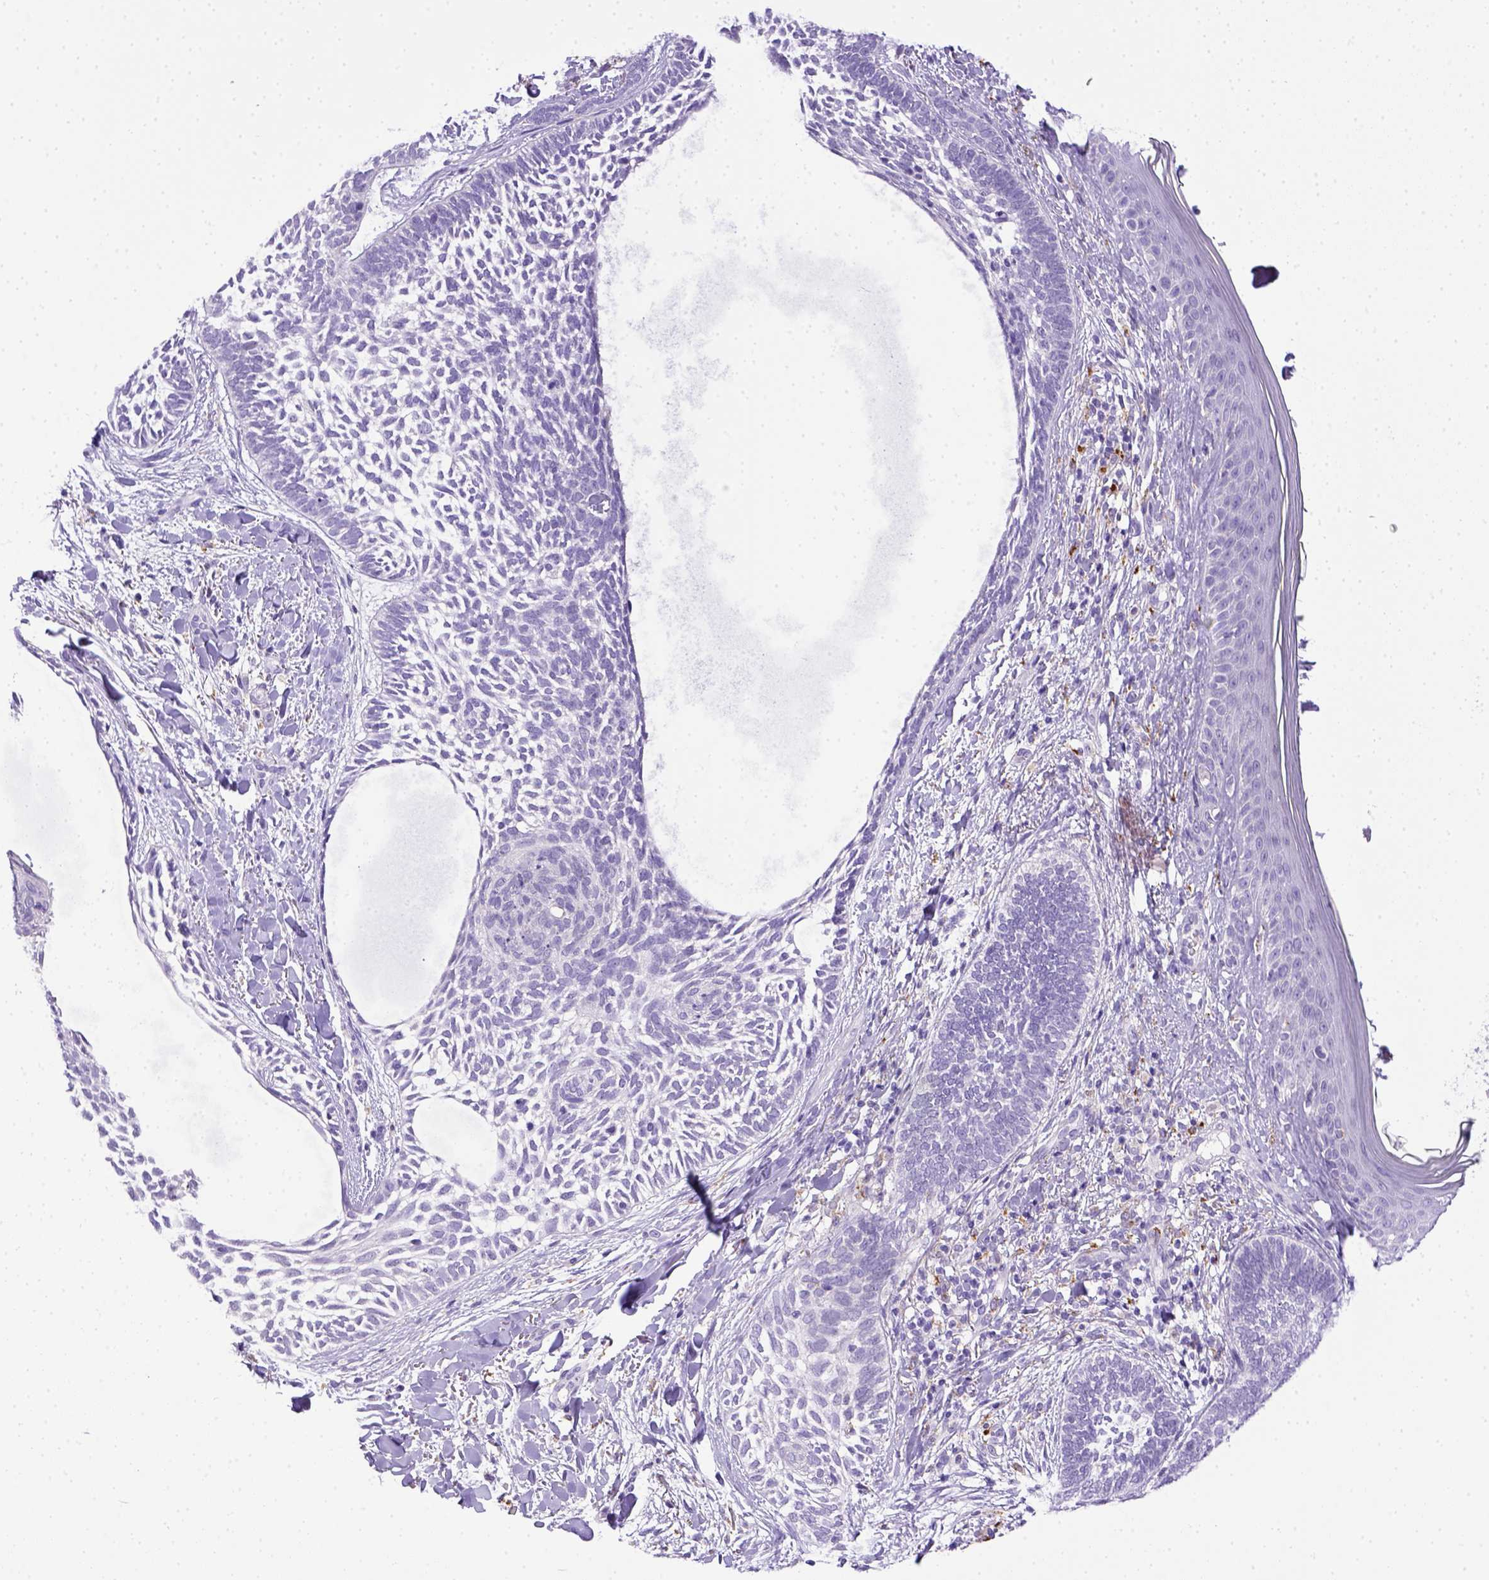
{"staining": {"intensity": "negative", "quantity": "none", "location": "none"}, "tissue": "skin cancer", "cell_type": "Tumor cells", "image_type": "cancer", "snomed": [{"axis": "morphology", "description": "Normal tissue, NOS"}, {"axis": "morphology", "description": "Basal cell carcinoma"}, {"axis": "topography", "description": "Skin"}], "caption": "Skin basal cell carcinoma was stained to show a protein in brown. There is no significant positivity in tumor cells.", "gene": "CD68", "patient": {"sex": "male", "age": 46}}